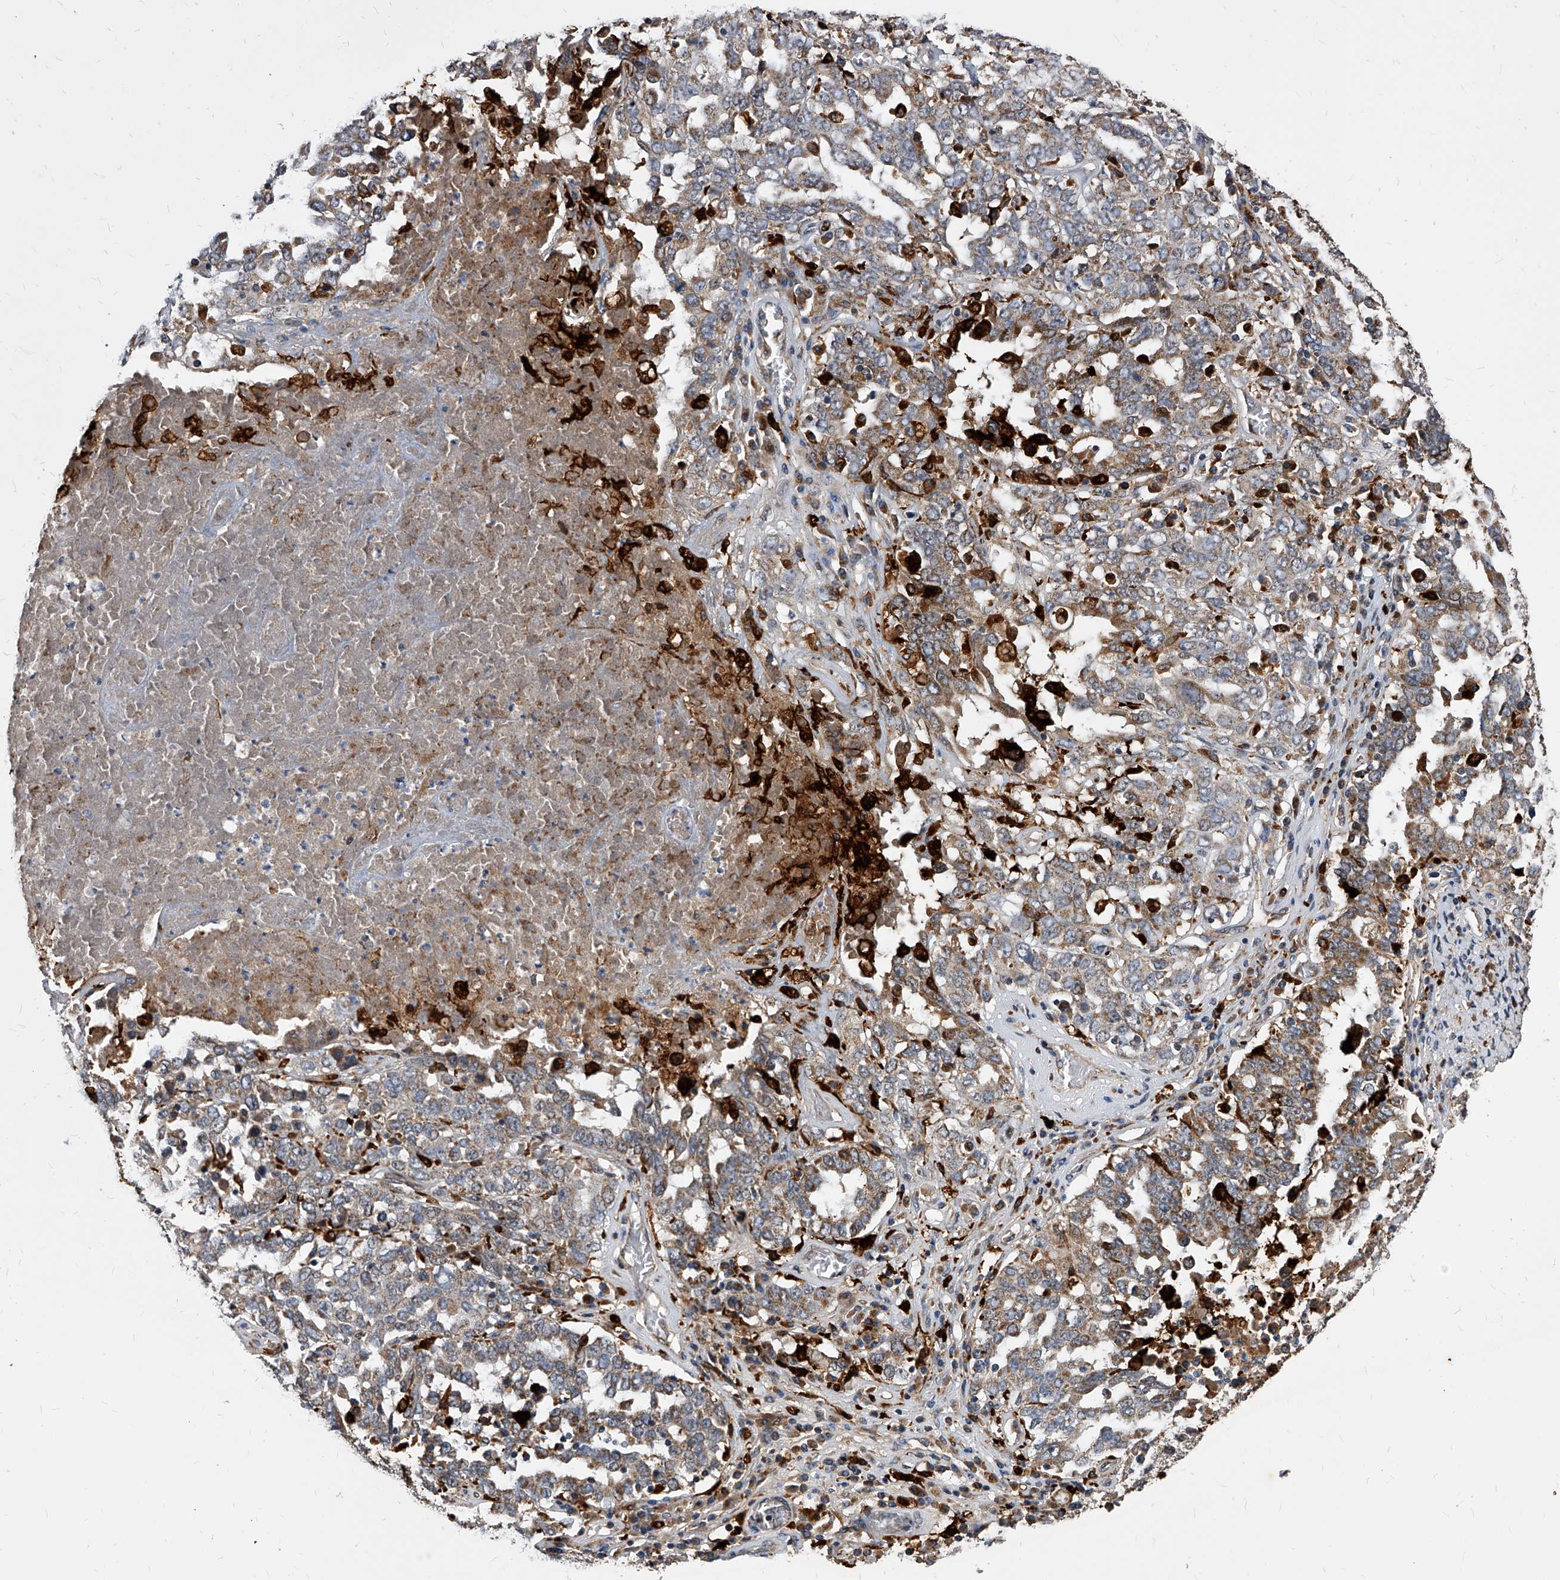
{"staining": {"intensity": "moderate", "quantity": ">75%", "location": "cytoplasmic/membranous"}, "tissue": "ovarian cancer", "cell_type": "Tumor cells", "image_type": "cancer", "snomed": [{"axis": "morphology", "description": "Carcinoma, endometroid"}, {"axis": "topography", "description": "Ovary"}], "caption": "Tumor cells exhibit medium levels of moderate cytoplasmic/membranous positivity in about >75% of cells in ovarian cancer. Nuclei are stained in blue.", "gene": "SOBP", "patient": {"sex": "female", "age": 62}}